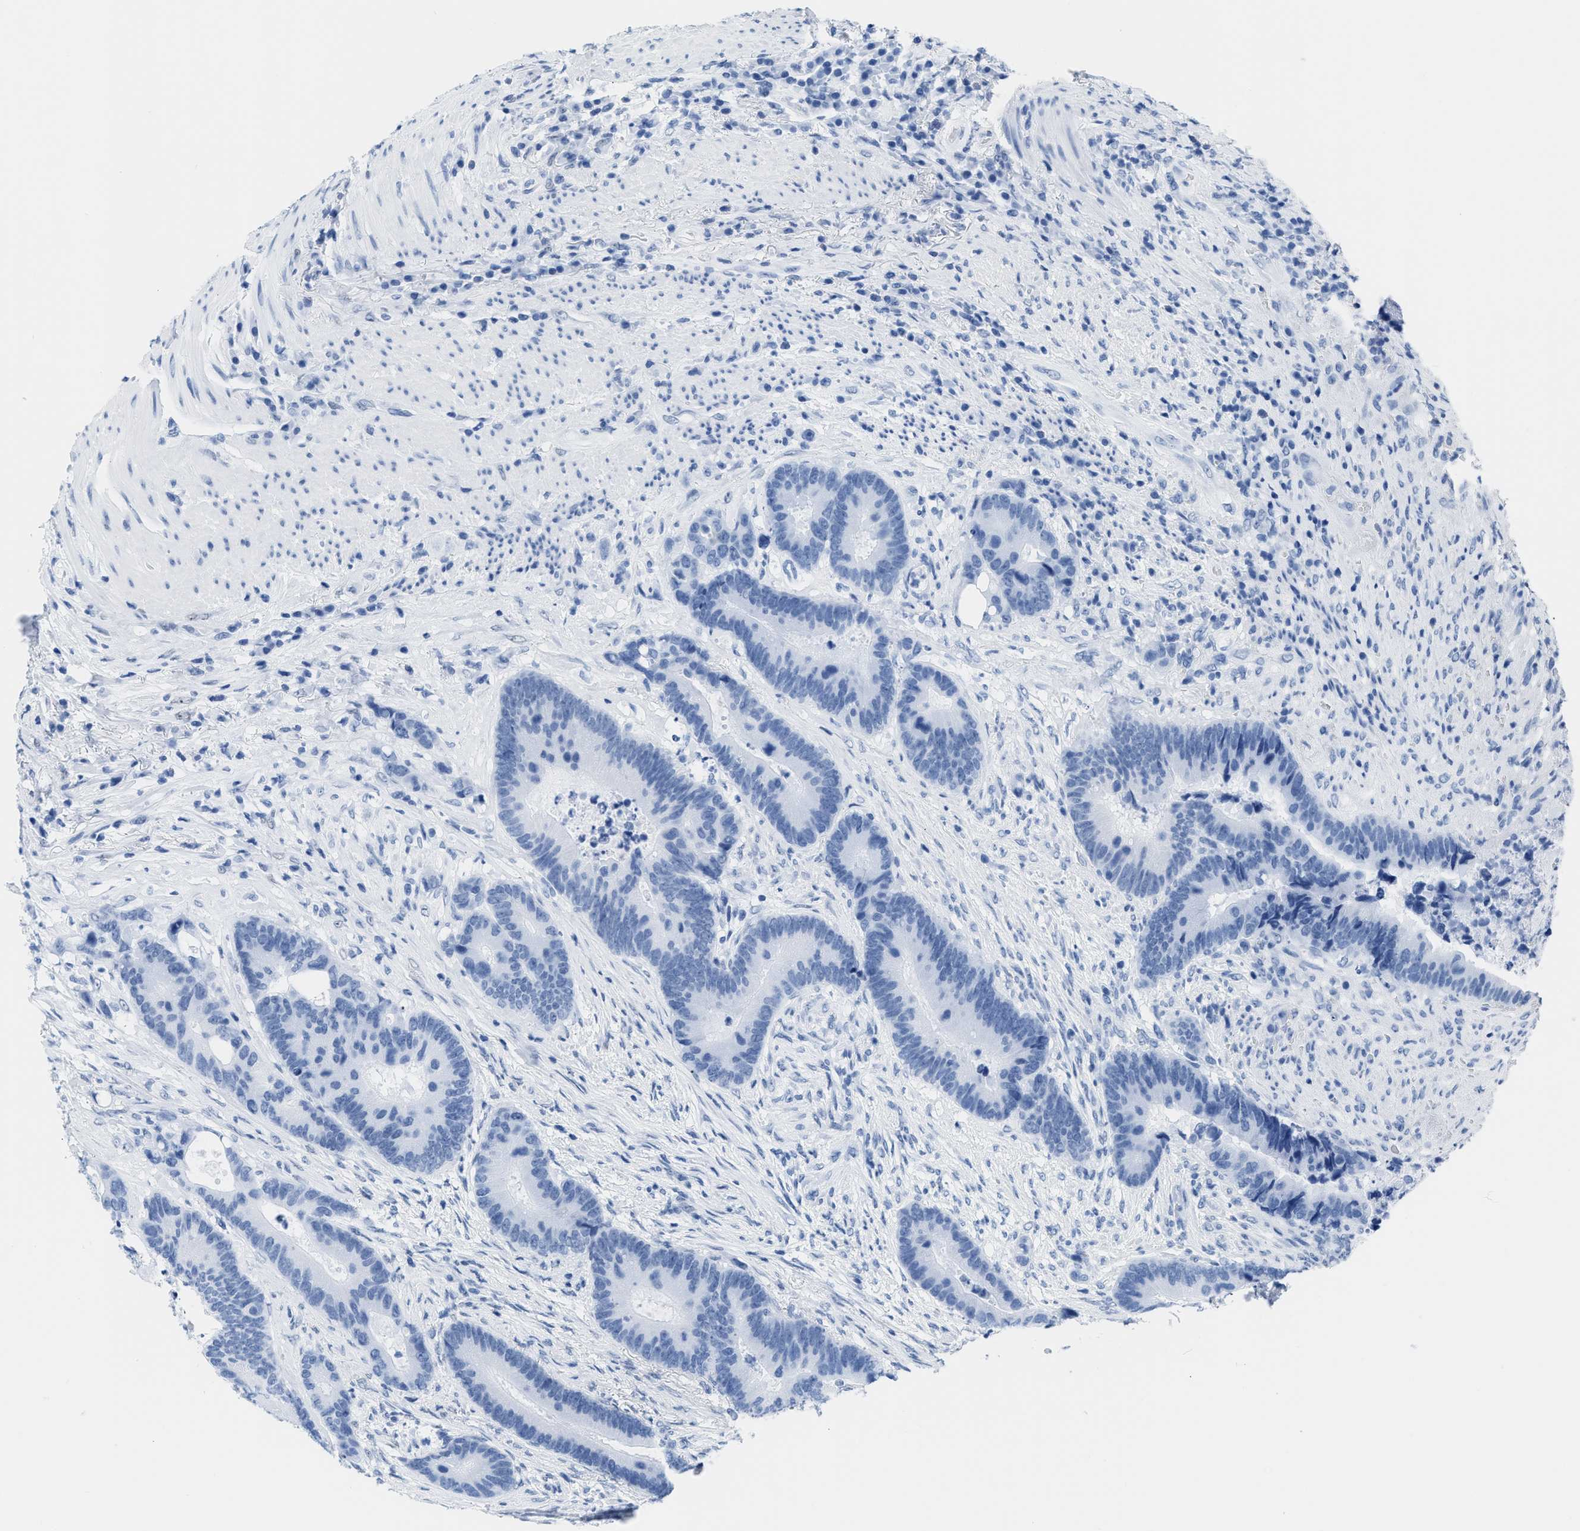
{"staining": {"intensity": "negative", "quantity": "none", "location": "none"}, "tissue": "colorectal cancer", "cell_type": "Tumor cells", "image_type": "cancer", "snomed": [{"axis": "morphology", "description": "Adenocarcinoma, NOS"}, {"axis": "topography", "description": "Rectum"}], "caption": "A histopathology image of colorectal adenocarcinoma stained for a protein exhibits no brown staining in tumor cells.", "gene": "CTBP1", "patient": {"sex": "female", "age": 89}}